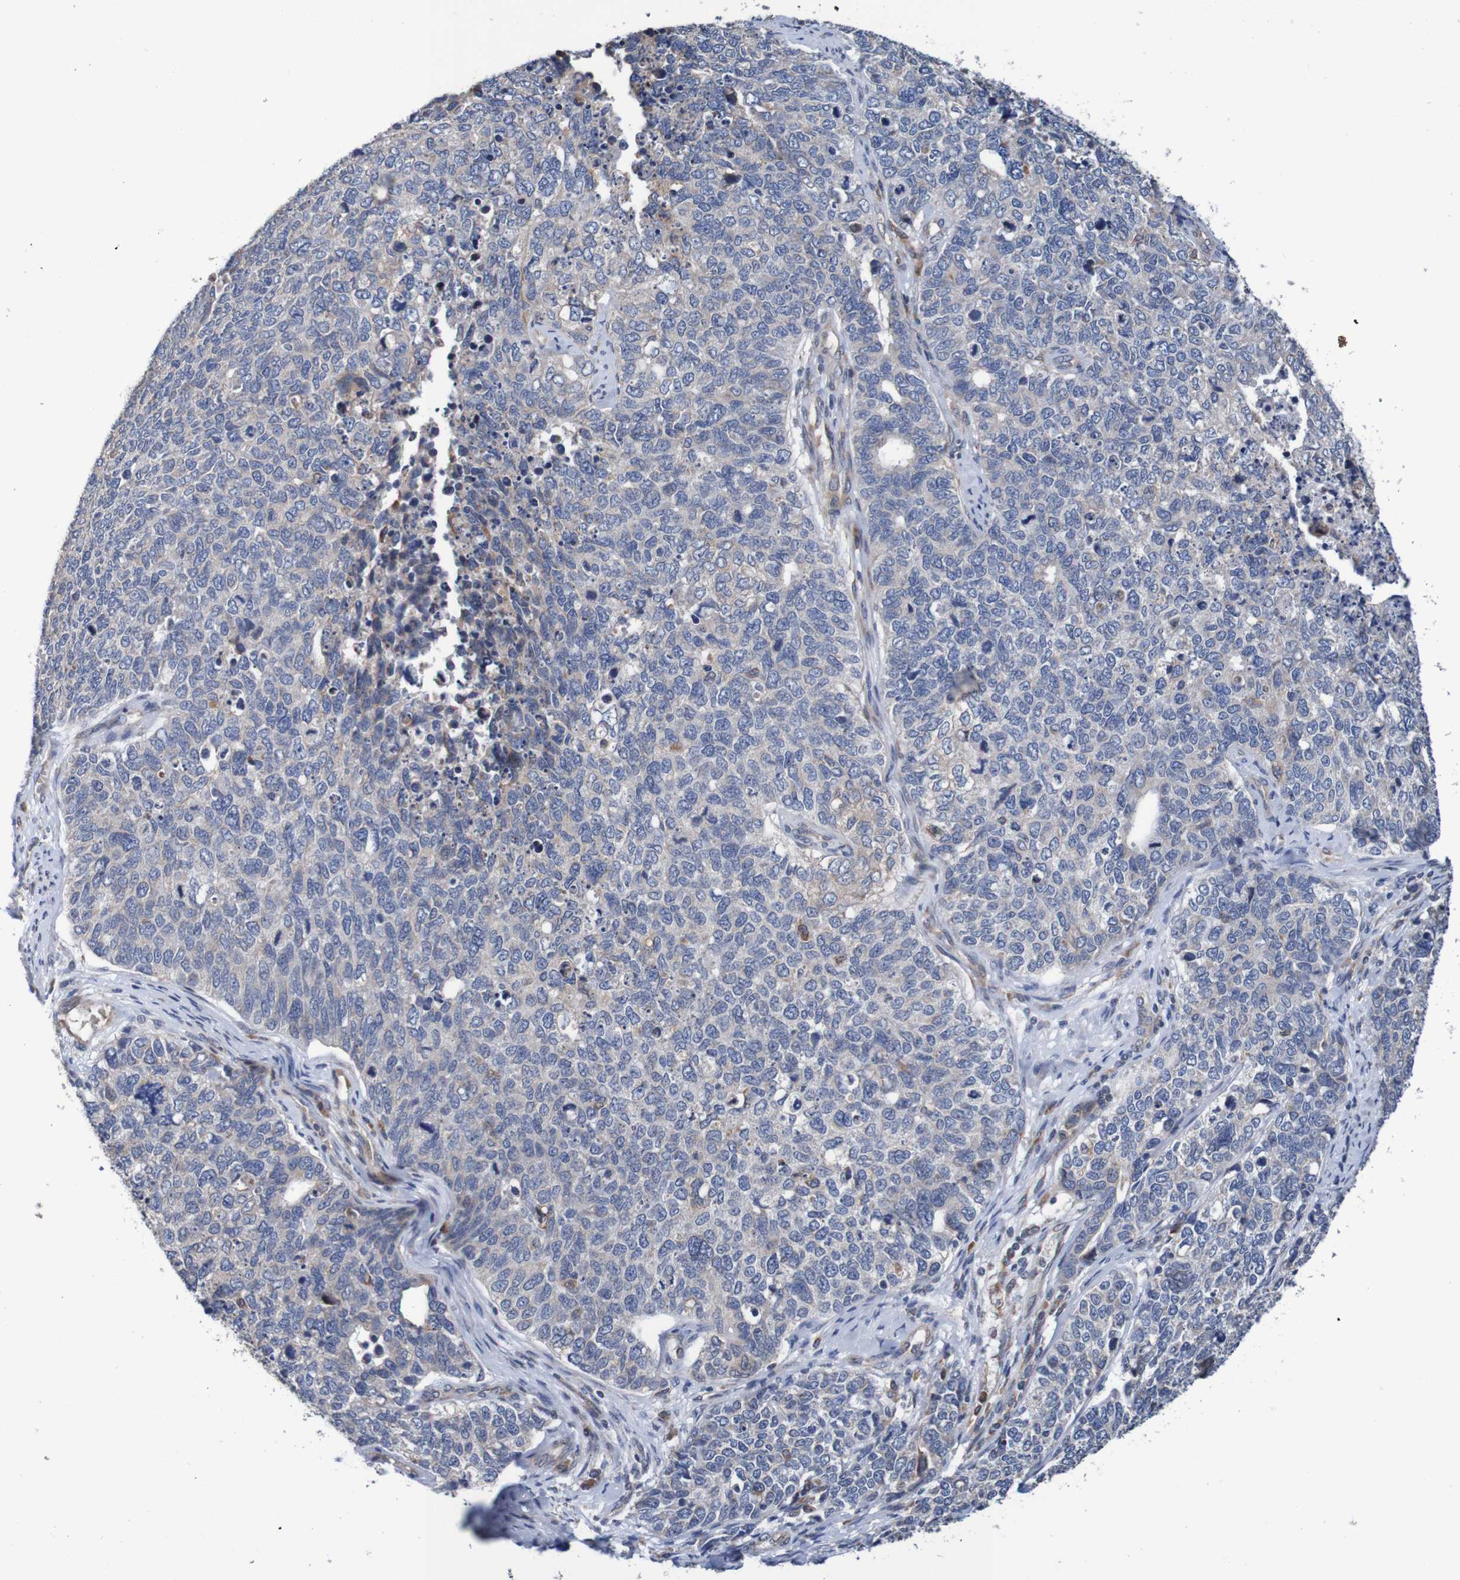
{"staining": {"intensity": "weak", "quantity": "<25%", "location": "cytoplasmic/membranous"}, "tissue": "cervical cancer", "cell_type": "Tumor cells", "image_type": "cancer", "snomed": [{"axis": "morphology", "description": "Squamous cell carcinoma, NOS"}, {"axis": "topography", "description": "Cervix"}], "caption": "High power microscopy histopathology image of an IHC photomicrograph of cervical cancer (squamous cell carcinoma), revealing no significant expression in tumor cells.", "gene": "FIBP", "patient": {"sex": "female", "age": 63}}